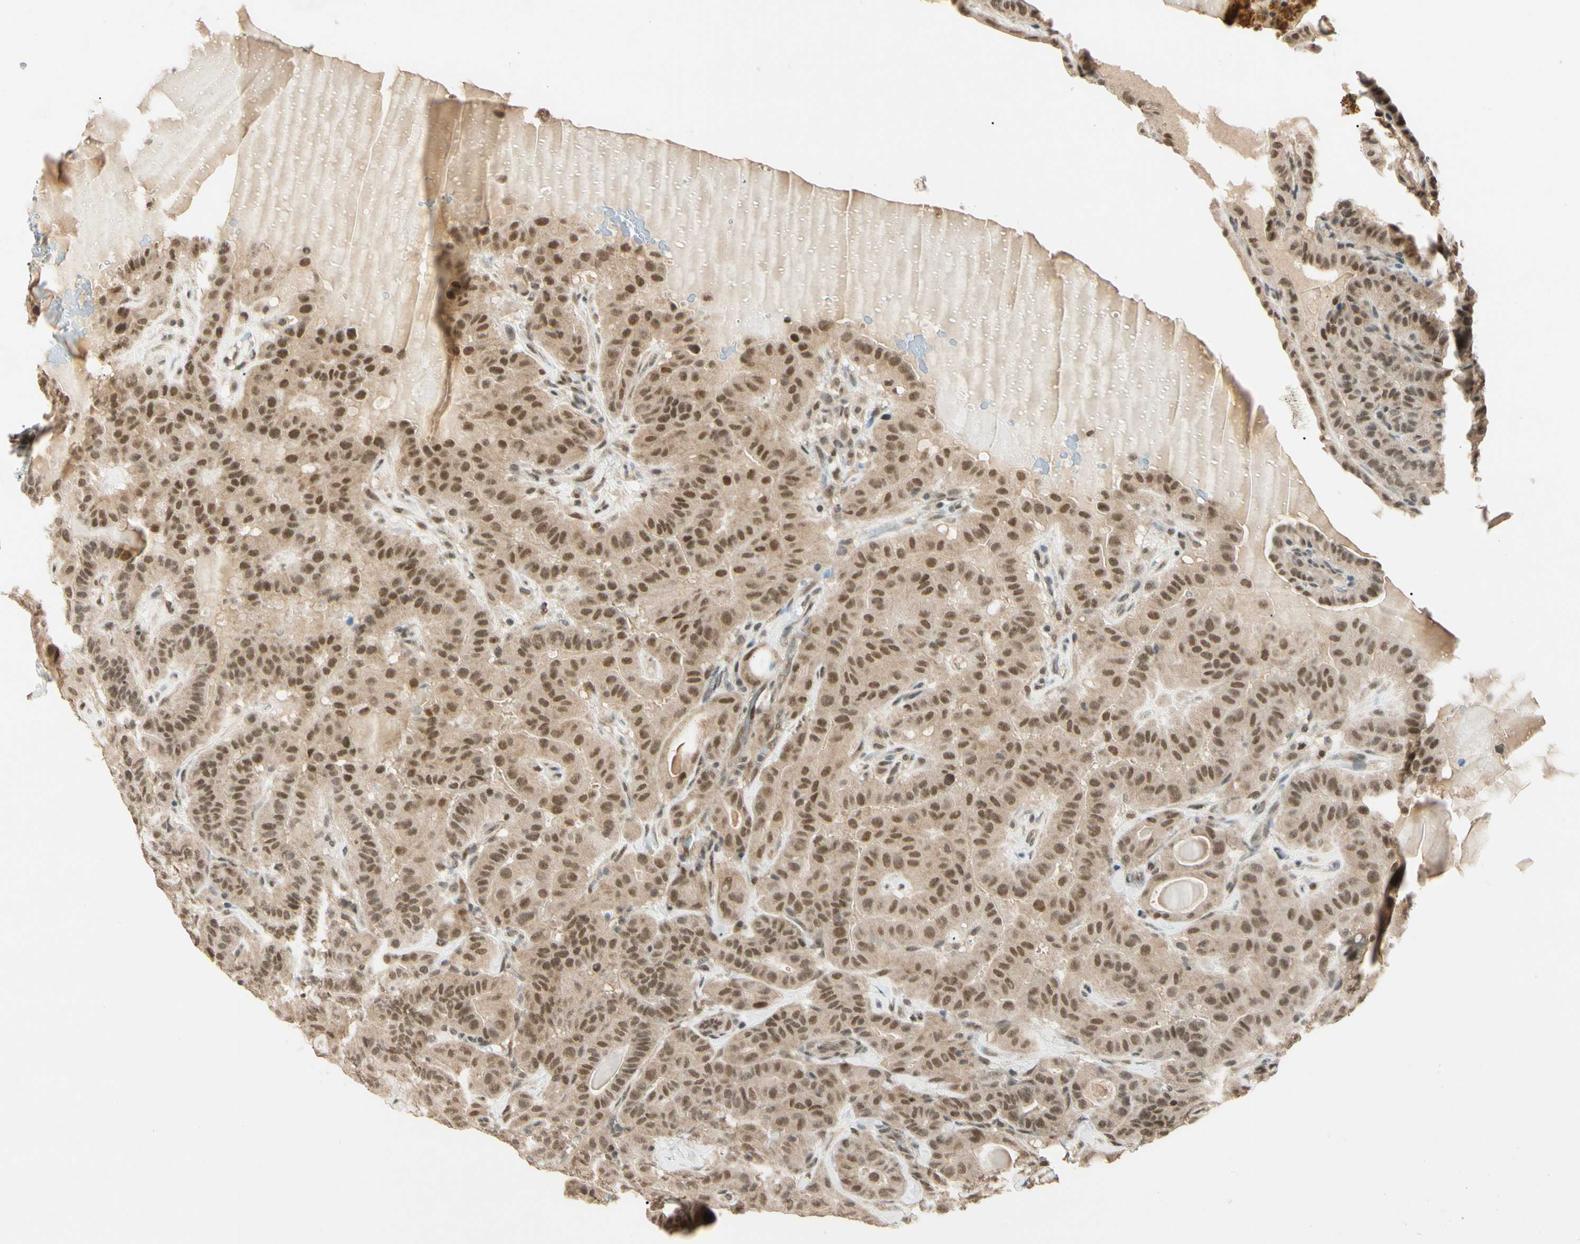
{"staining": {"intensity": "moderate", "quantity": ">75%", "location": "cytoplasmic/membranous,nuclear"}, "tissue": "thyroid cancer", "cell_type": "Tumor cells", "image_type": "cancer", "snomed": [{"axis": "morphology", "description": "Papillary adenocarcinoma, NOS"}, {"axis": "topography", "description": "Thyroid gland"}], "caption": "Immunohistochemistry (DAB (3,3'-diaminobenzidine)) staining of human thyroid papillary adenocarcinoma exhibits moderate cytoplasmic/membranous and nuclear protein expression in about >75% of tumor cells. (Stains: DAB (3,3'-diaminobenzidine) in brown, nuclei in blue, Microscopy: brightfield microscopy at high magnification).", "gene": "ZSCAN12", "patient": {"sex": "male", "age": 77}}